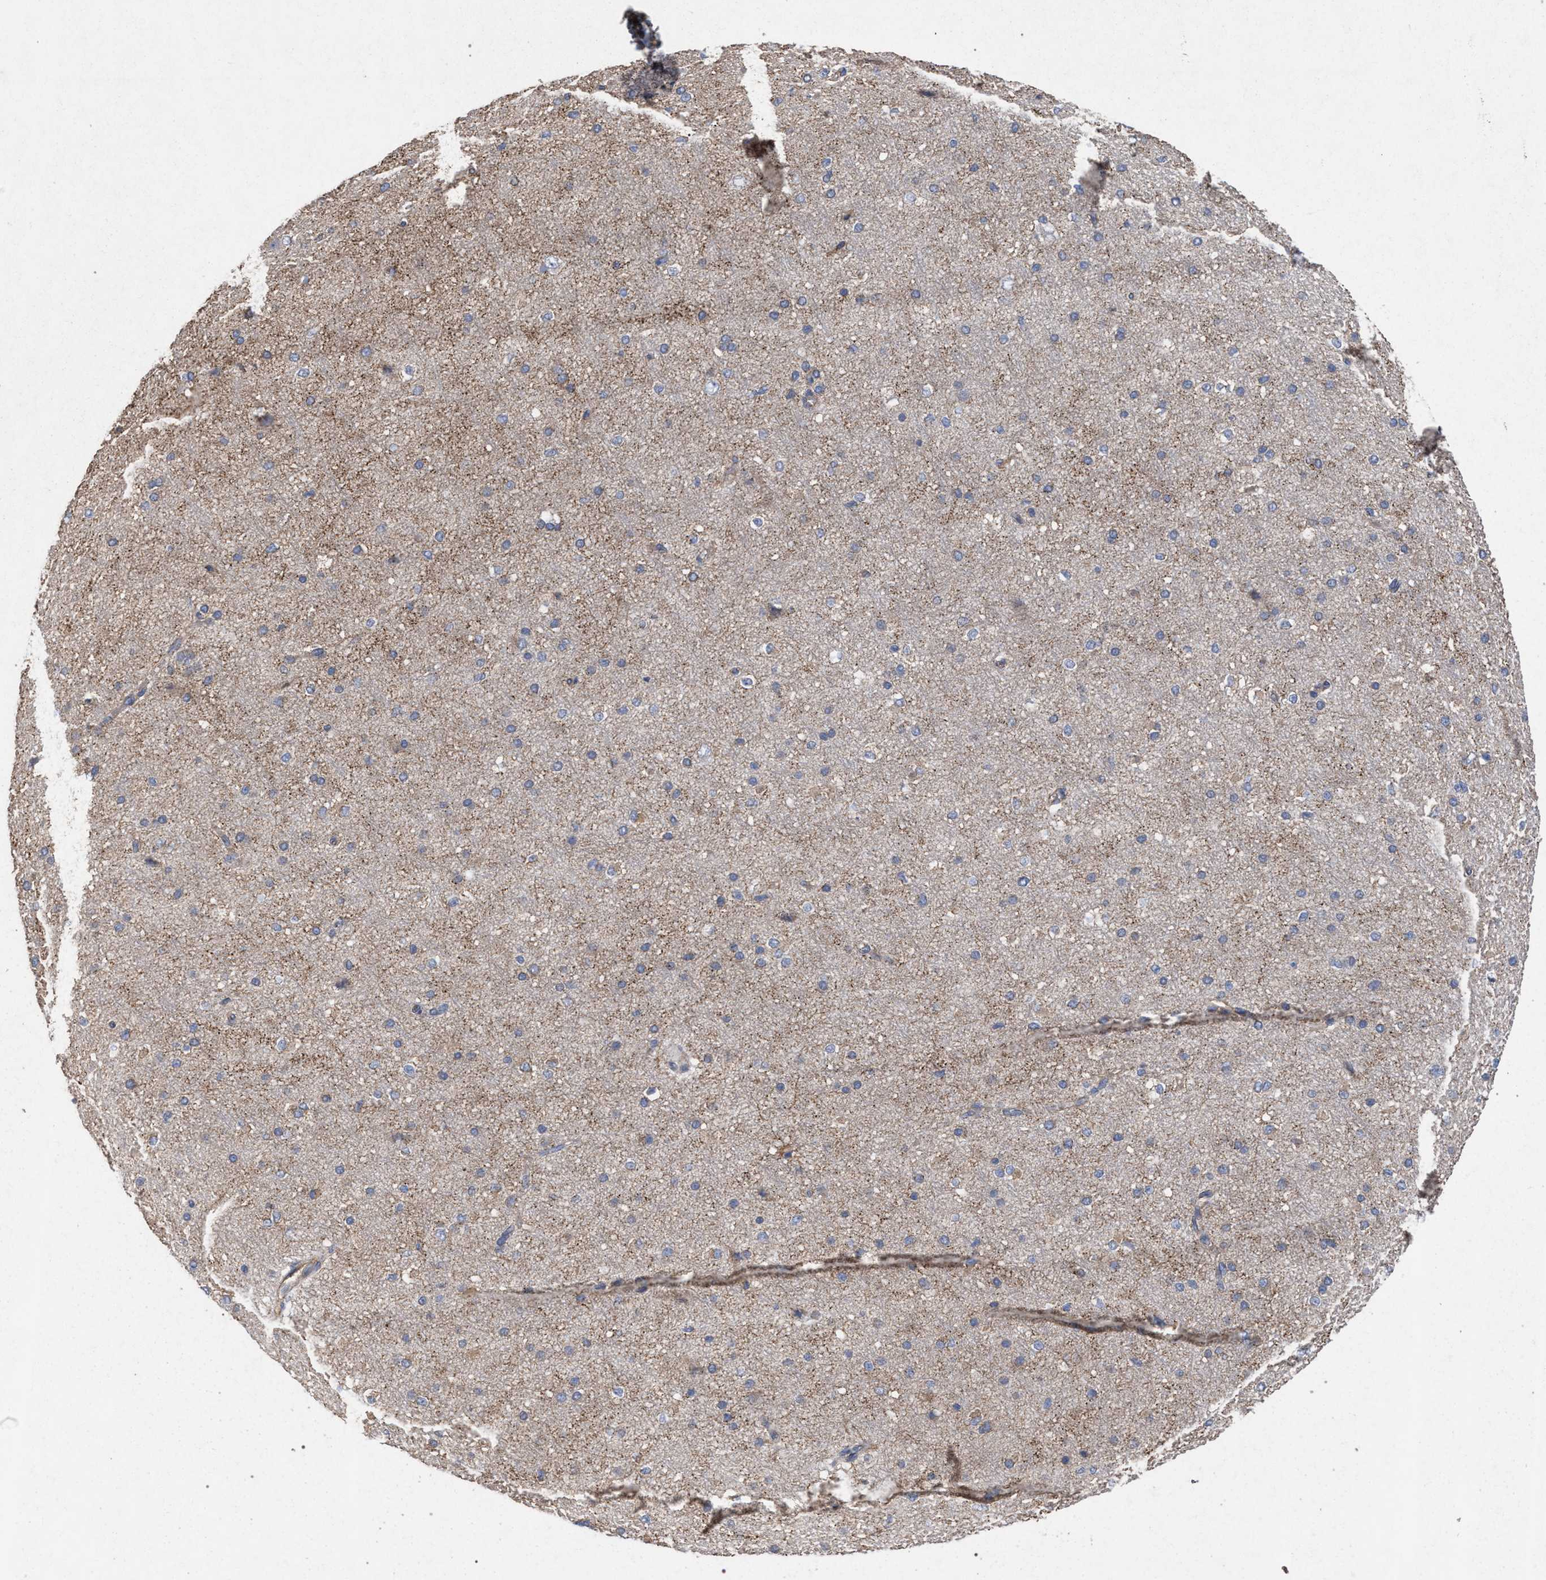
{"staining": {"intensity": "weak", "quantity": "25%-75%", "location": "cytoplasmic/membranous"}, "tissue": "cerebral cortex", "cell_type": "Endothelial cells", "image_type": "normal", "snomed": [{"axis": "morphology", "description": "Normal tissue, NOS"}, {"axis": "morphology", "description": "Developmental malformation"}, {"axis": "topography", "description": "Cerebral cortex"}], "caption": "Immunohistochemical staining of benign human cerebral cortex reveals weak cytoplasmic/membranous protein staining in approximately 25%-75% of endothelial cells. The protein of interest is shown in brown color, while the nuclei are stained blue.", "gene": "BCL2L12", "patient": {"sex": "female", "age": 30}}